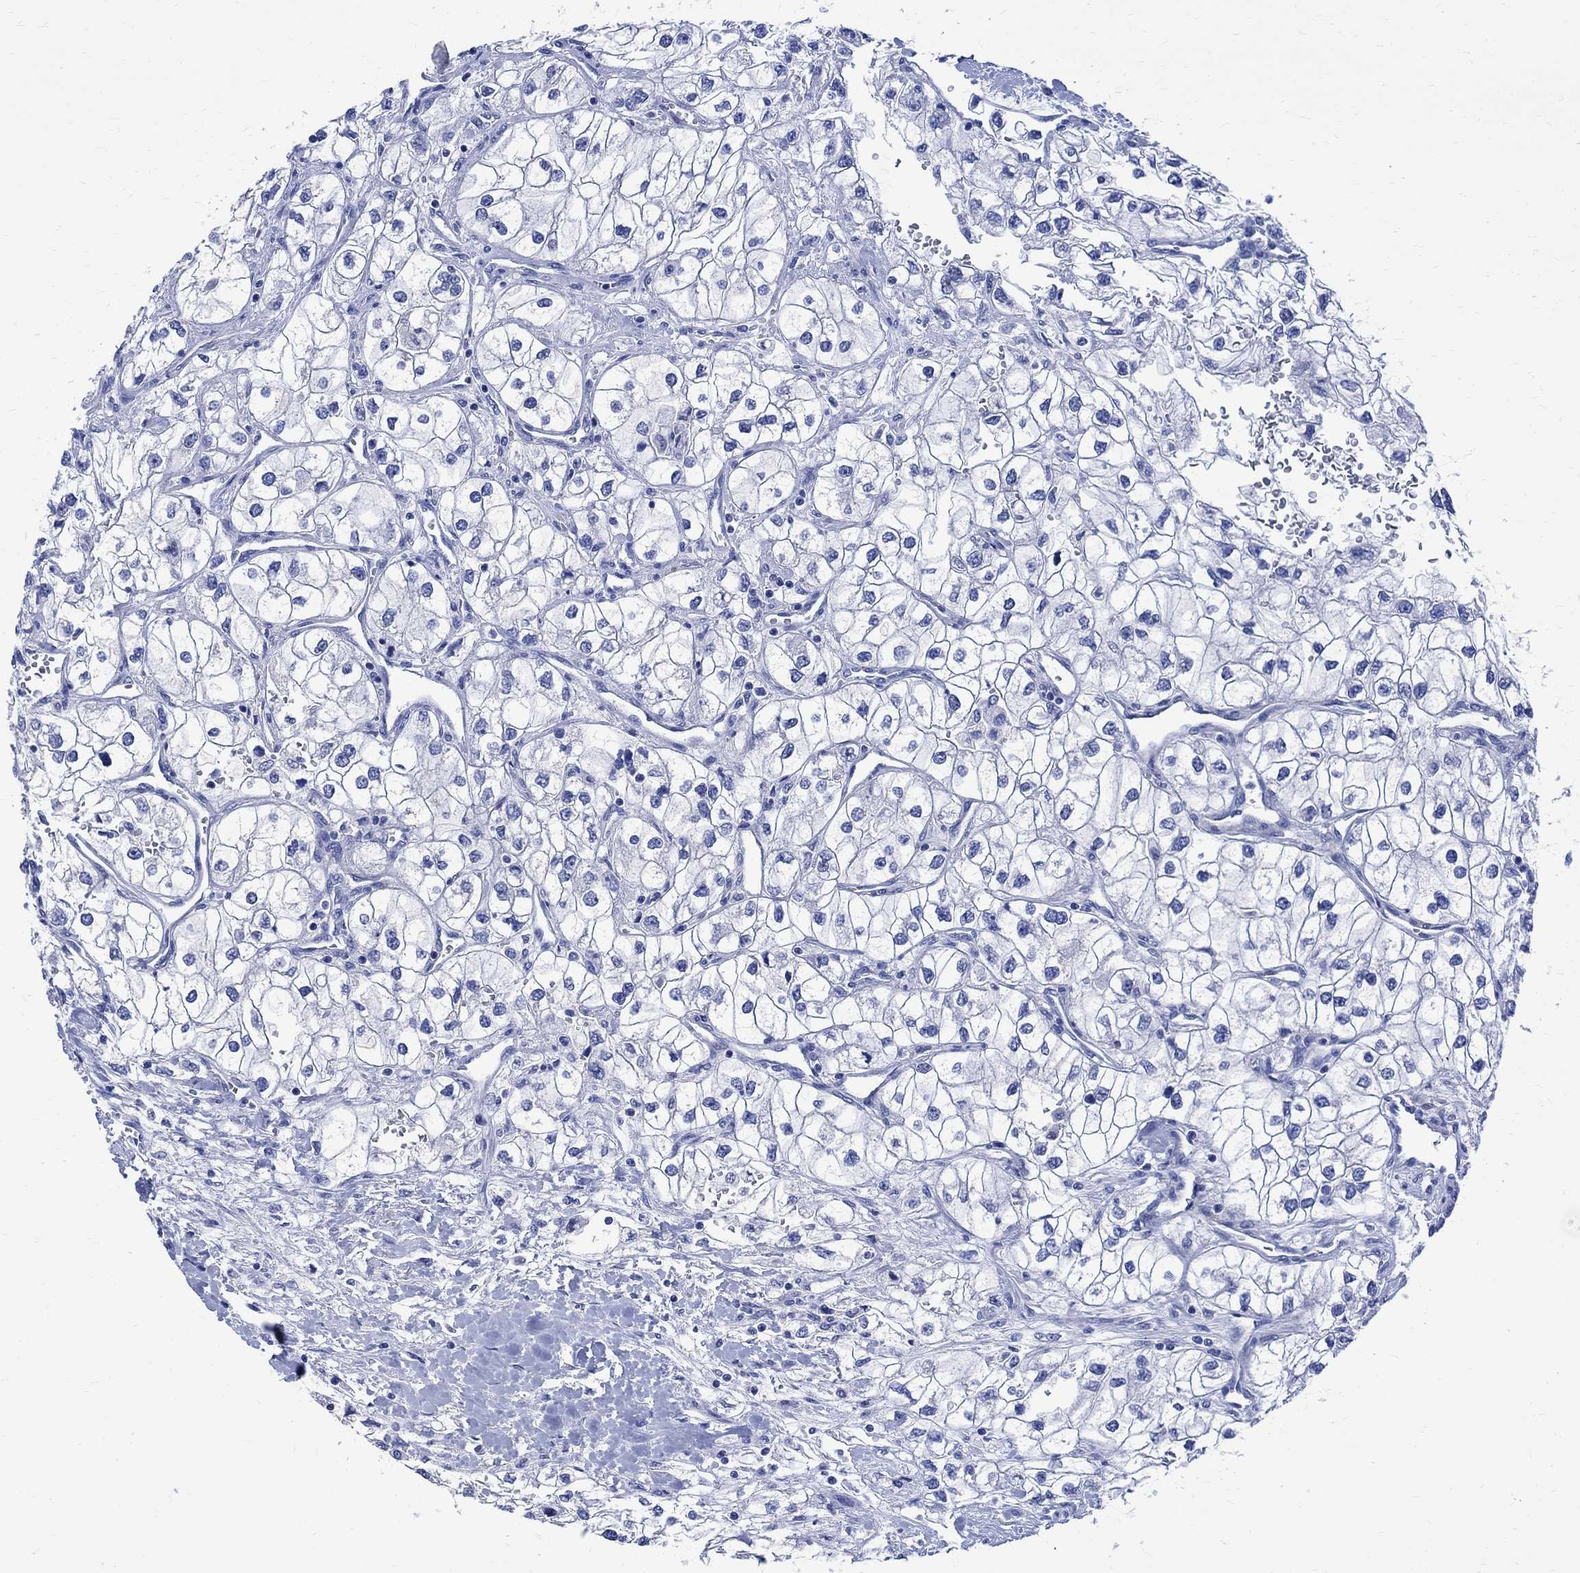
{"staining": {"intensity": "negative", "quantity": "none", "location": "none"}, "tissue": "renal cancer", "cell_type": "Tumor cells", "image_type": "cancer", "snomed": [{"axis": "morphology", "description": "Adenocarcinoma, NOS"}, {"axis": "topography", "description": "Kidney"}], "caption": "Immunohistochemistry histopathology image of neoplastic tissue: human renal adenocarcinoma stained with DAB (3,3'-diaminobenzidine) shows no significant protein expression in tumor cells. (Immunohistochemistry, brightfield microscopy, high magnification).", "gene": "PARVB", "patient": {"sex": "male", "age": 59}}